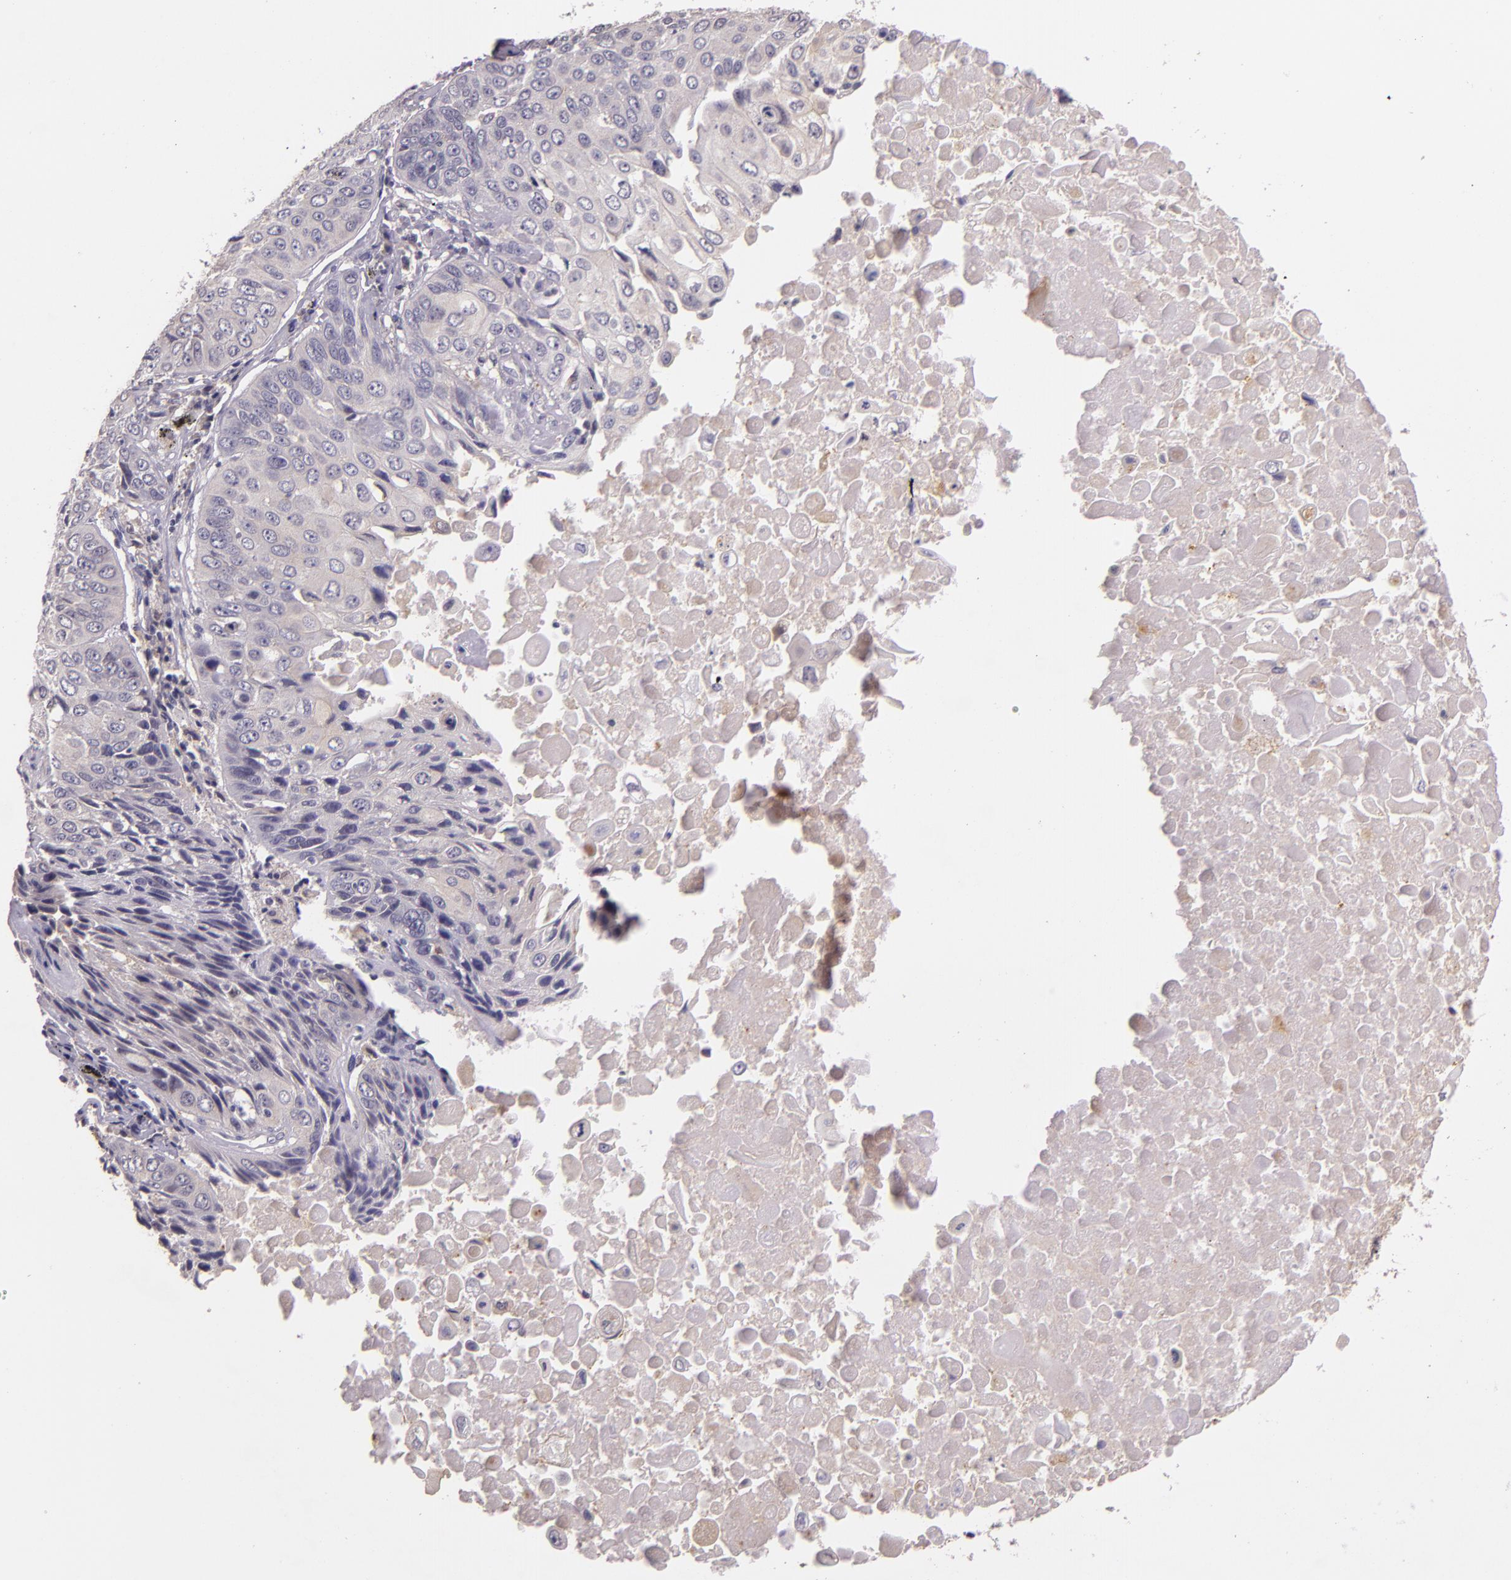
{"staining": {"intensity": "negative", "quantity": "none", "location": "none"}, "tissue": "lung cancer", "cell_type": "Tumor cells", "image_type": "cancer", "snomed": [{"axis": "morphology", "description": "Adenocarcinoma, NOS"}, {"axis": "topography", "description": "Lung"}], "caption": "Immunohistochemical staining of human adenocarcinoma (lung) demonstrates no significant positivity in tumor cells.", "gene": "ARMH4", "patient": {"sex": "male", "age": 60}}